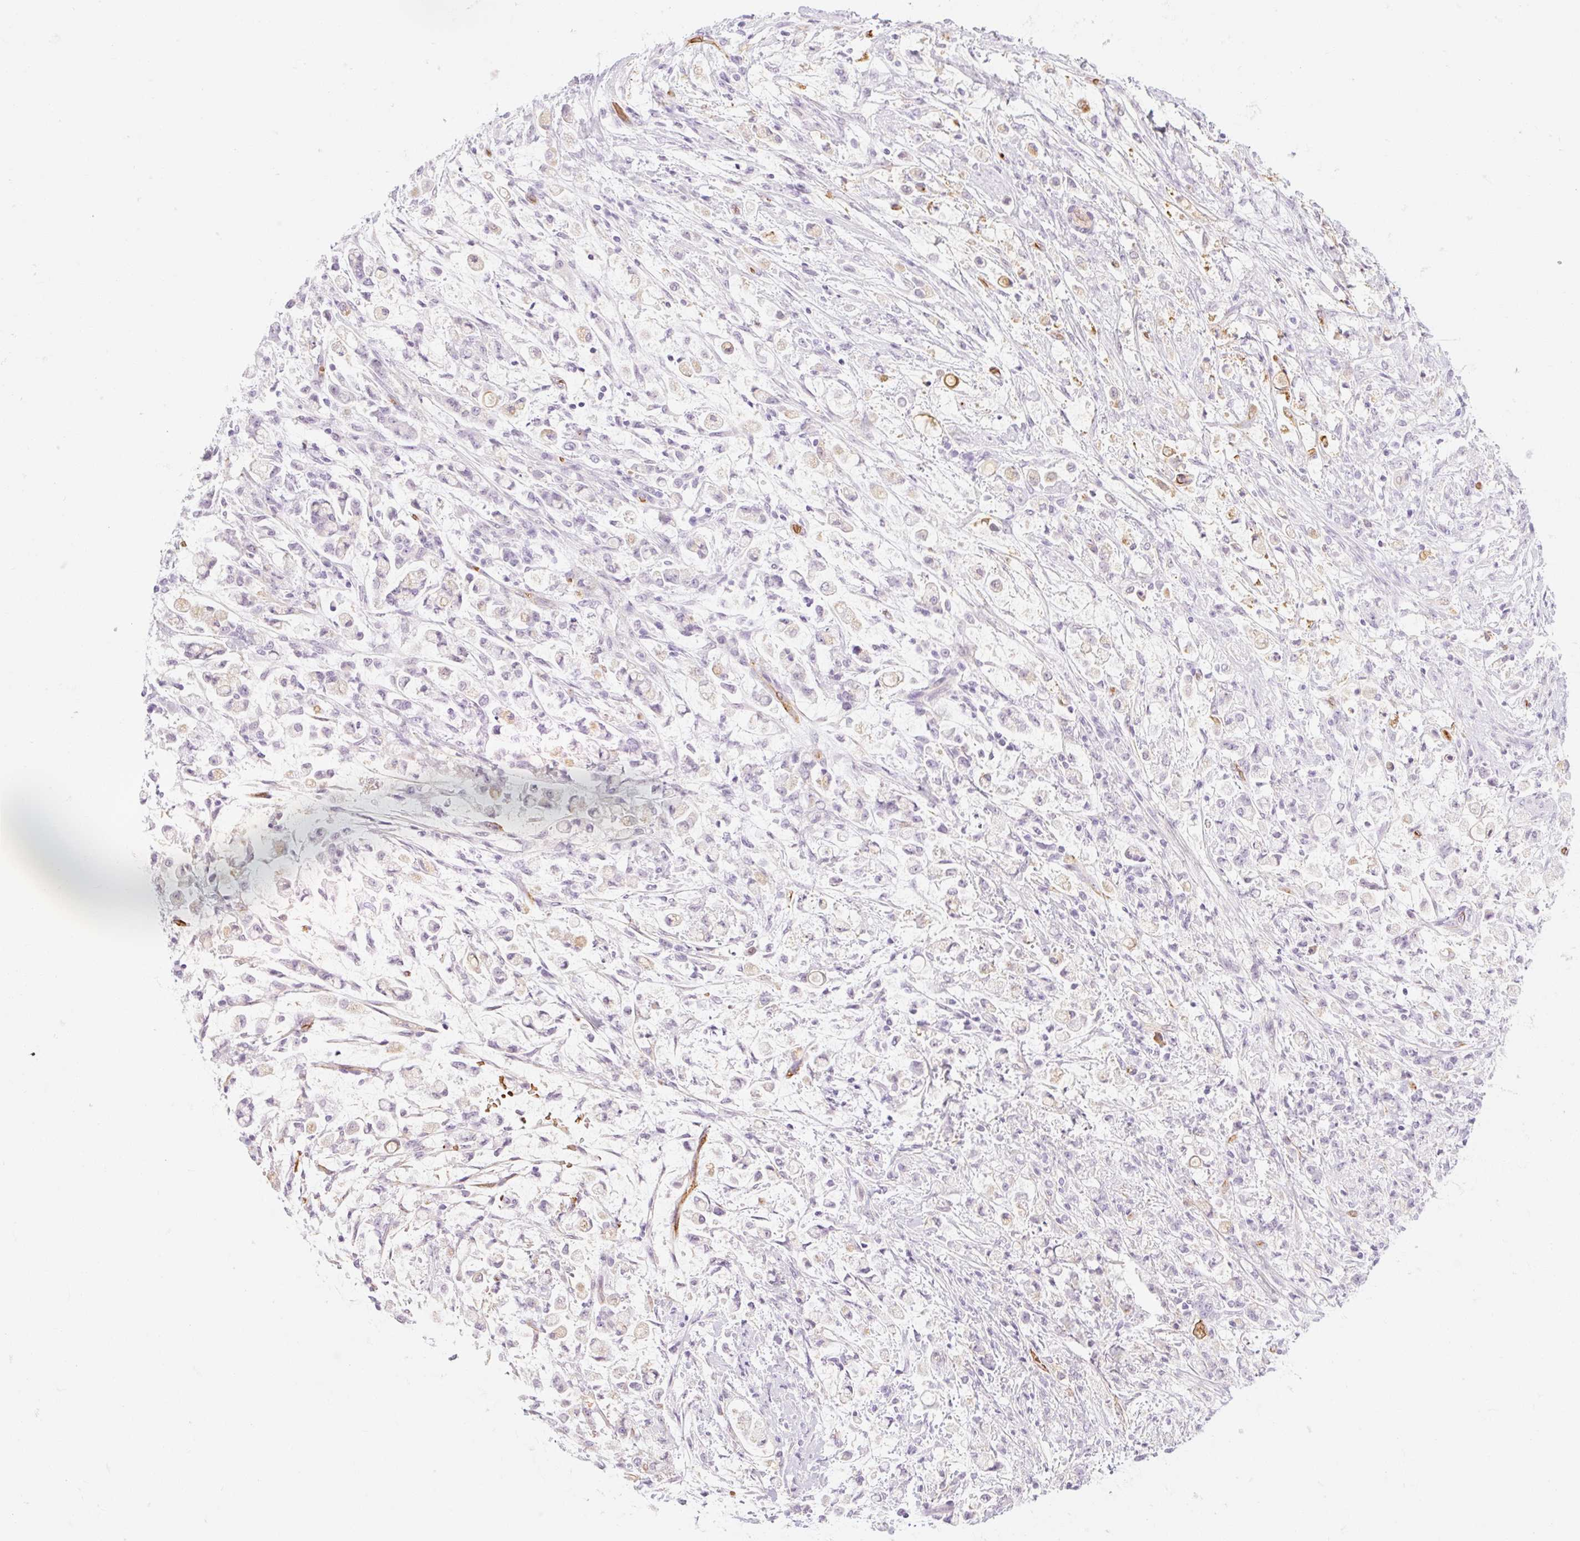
{"staining": {"intensity": "negative", "quantity": "none", "location": "none"}, "tissue": "stomach cancer", "cell_type": "Tumor cells", "image_type": "cancer", "snomed": [{"axis": "morphology", "description": "Adenocarcinoma, NOS"}, {"axis": "topography", "description": "Stomach"}], "caption": "A micrograph of human stomach cancer is negative for staining in tumor cells.", "gene": "TAF1L", "patient": {"sex": "female", "age": 60}}